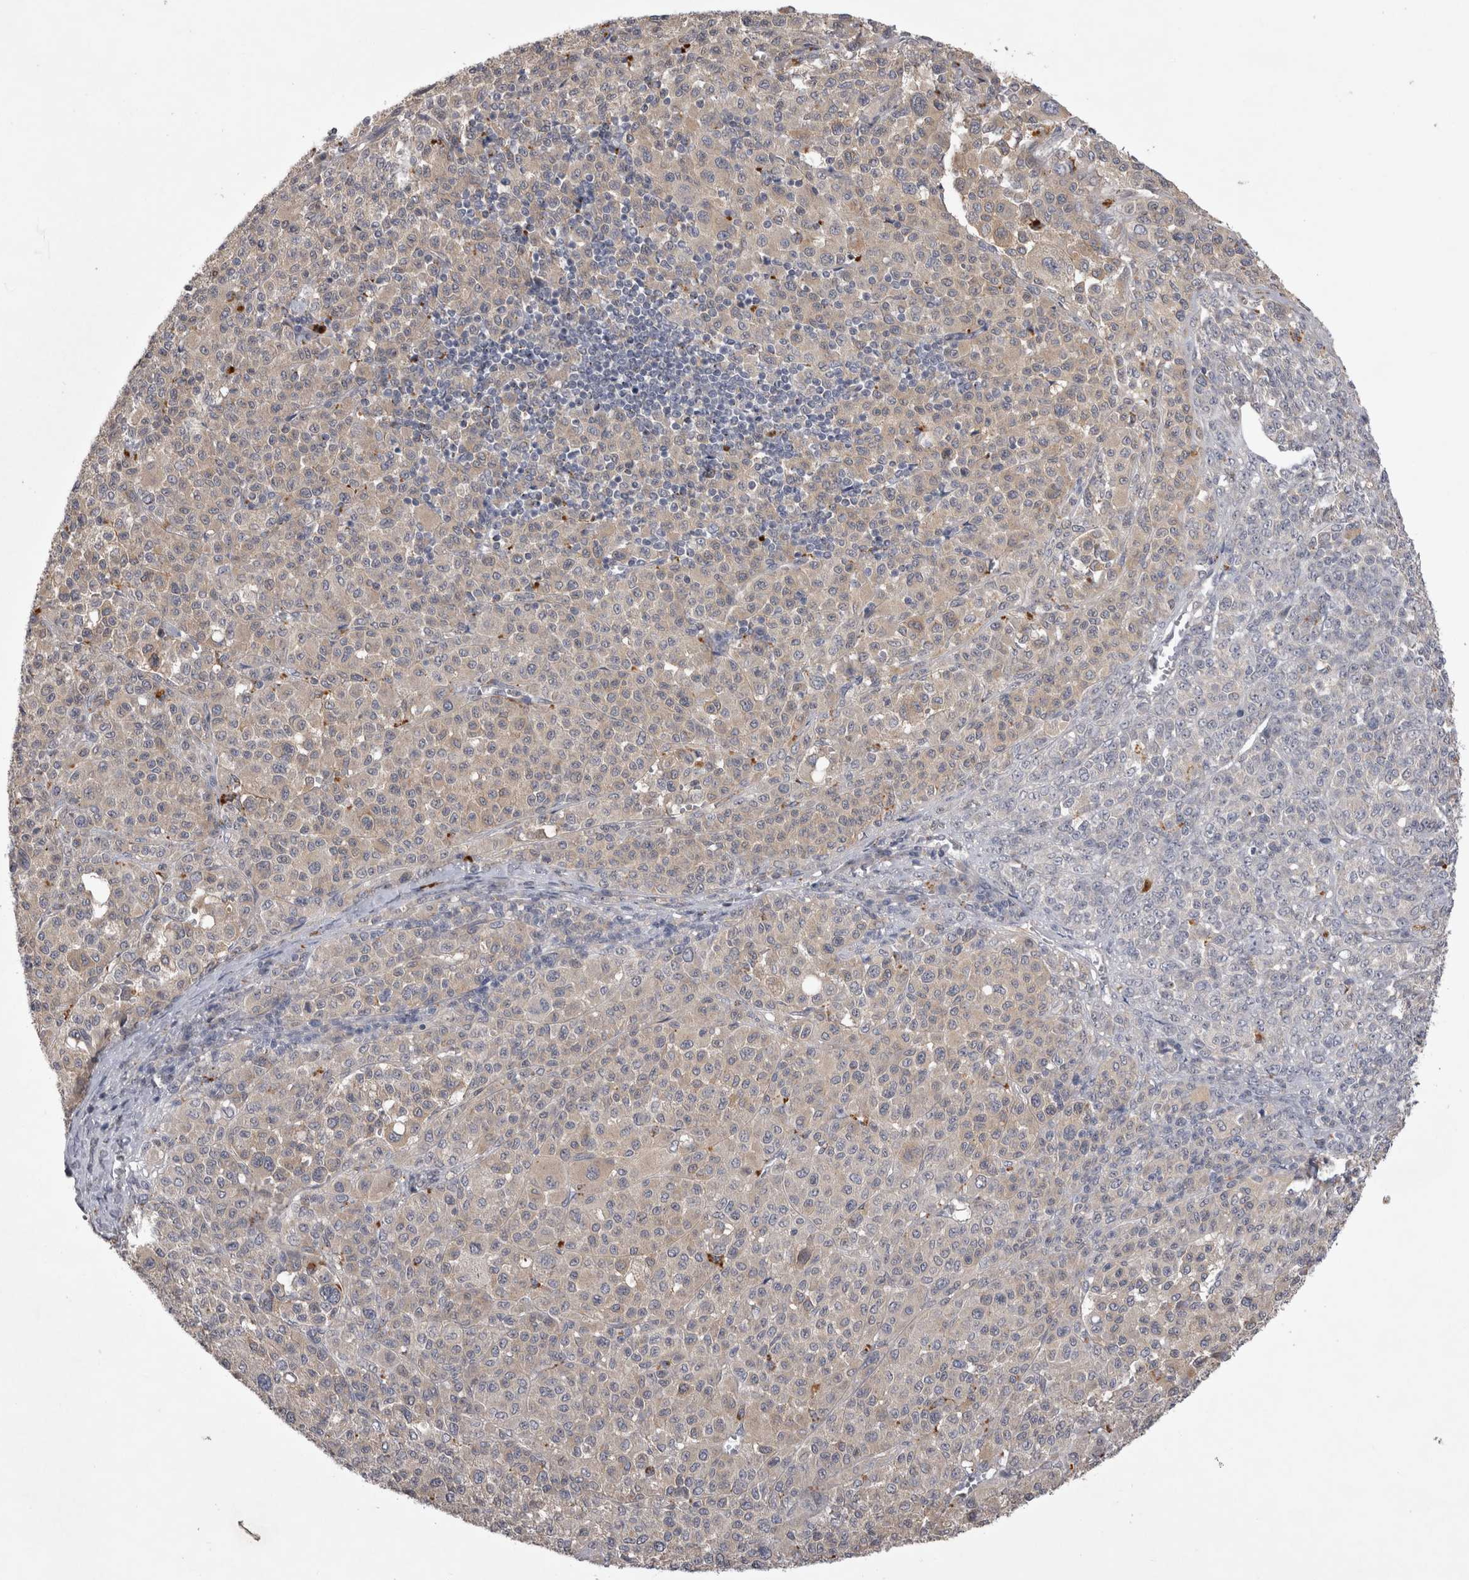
{"staining": {"intensity": "weak", "quantity": "<25%", "location": "cytoplasmic/membranous"}, "tissue": "melanoma", "cell_type": "Tumor cells", "image_type": "cancer", "snomed": [{"axis": "morphology", "description": "Malignant melanoma, Metastatic site"}, {"axis": "topography", "description": "Skin"}], "caption": "Photomicrograph shows no protein expression in tumor cells of melanoma tissue.", "gene": "CTBS", "patient": {"sex": "female", "age": 74}}